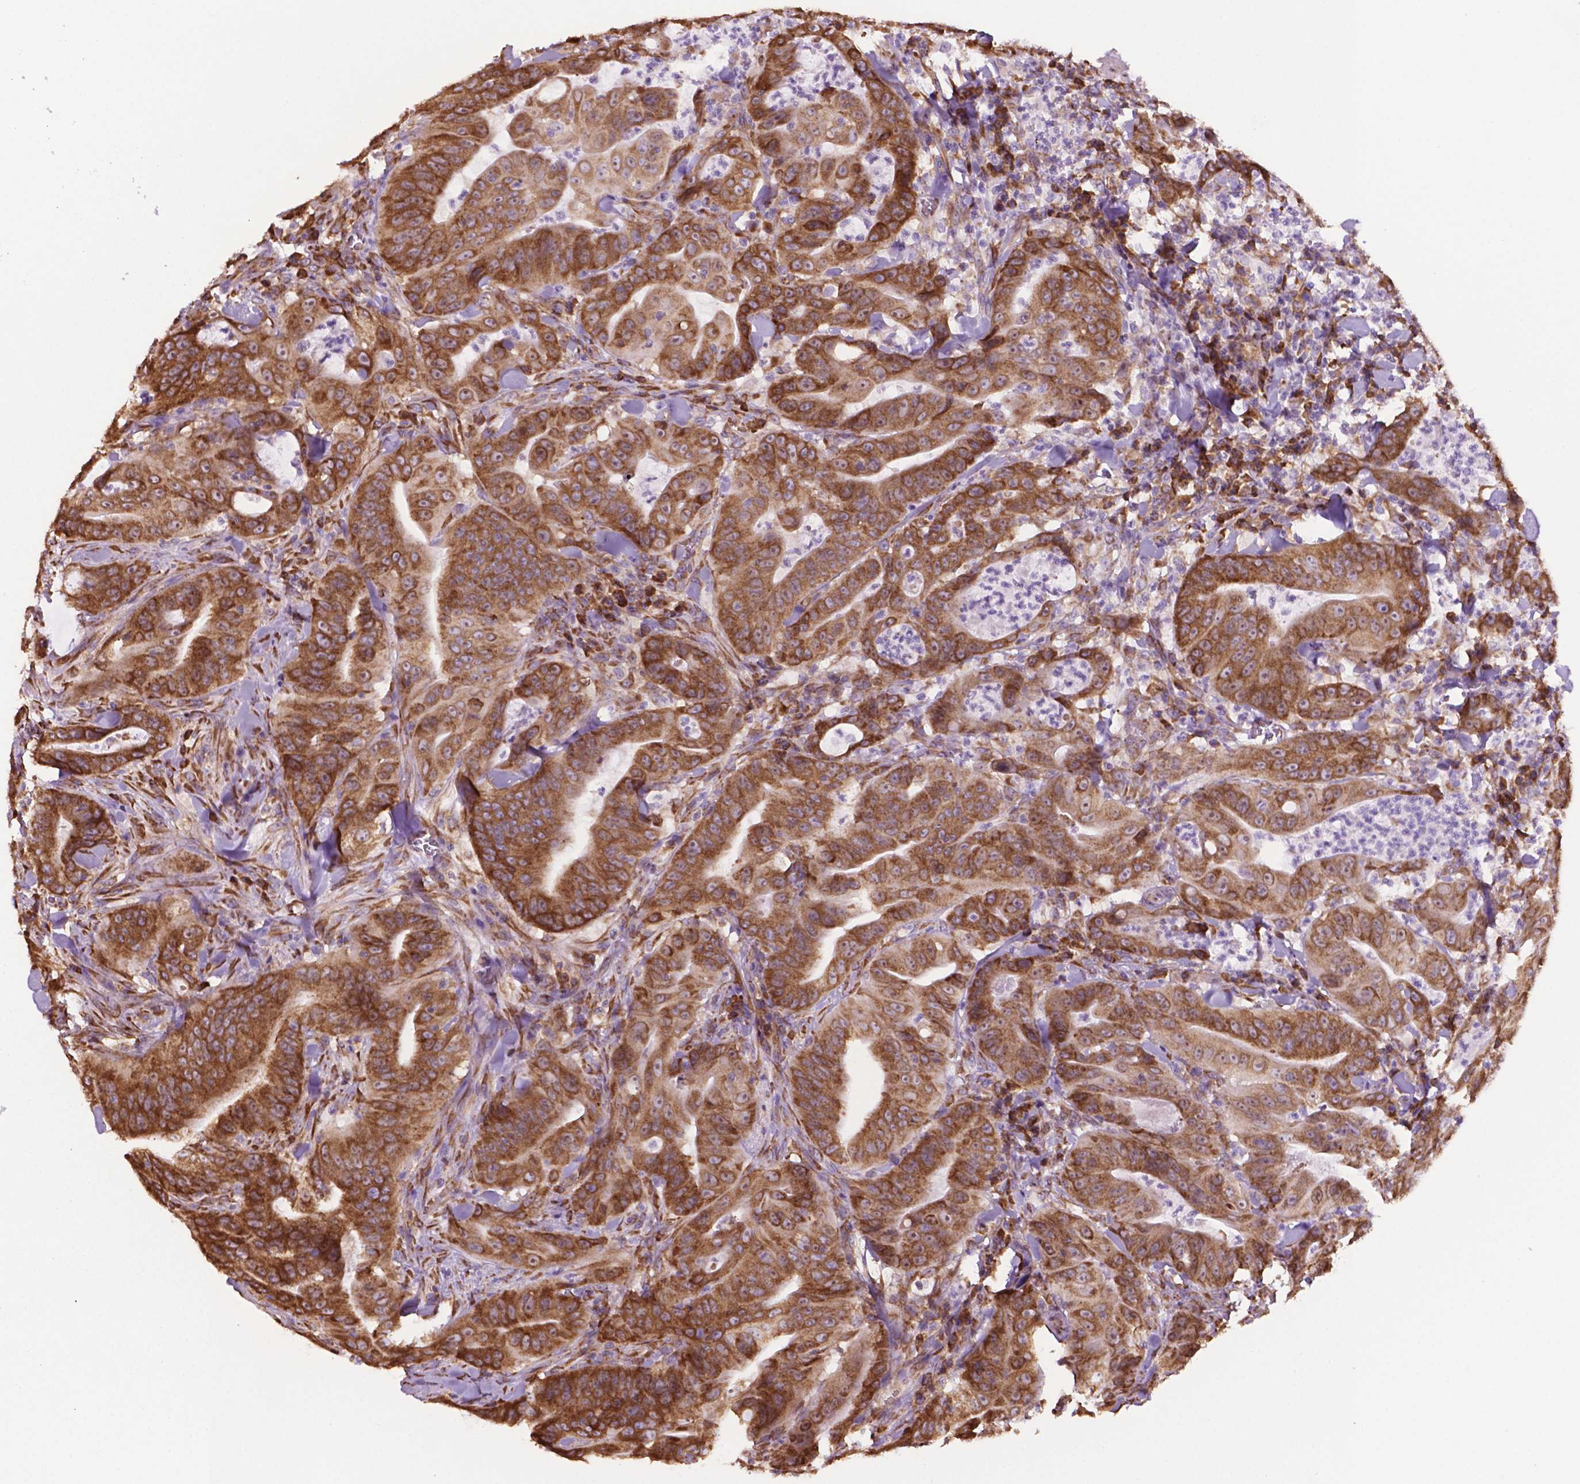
{"staining": {"intensity": "strong", "quantity": ">75%", "location": "cytoplasmic/membranous"}, "tissue": "colorectal cancer", "cell_type": "Tumor cells", "image_type": "cancer", "snomed": [{"axis": "morphology", "description": "Adenocarcinoma, NOS"}, {"axis": "topography", "description": "Colon"}], "caption": "High-magnification brightfield microscopy of adenocarcinoma (colorectal) stained with DAB (3,3'-diaminobenzidine) (brown) and counterstained with hematoxylin (blue). tumor cells exhibit strong cytoplasmic/membranous expression is seen in approximately>75% of cells.", "gene": "RPL29", "patient": {"sex": "male", "age": 33}}